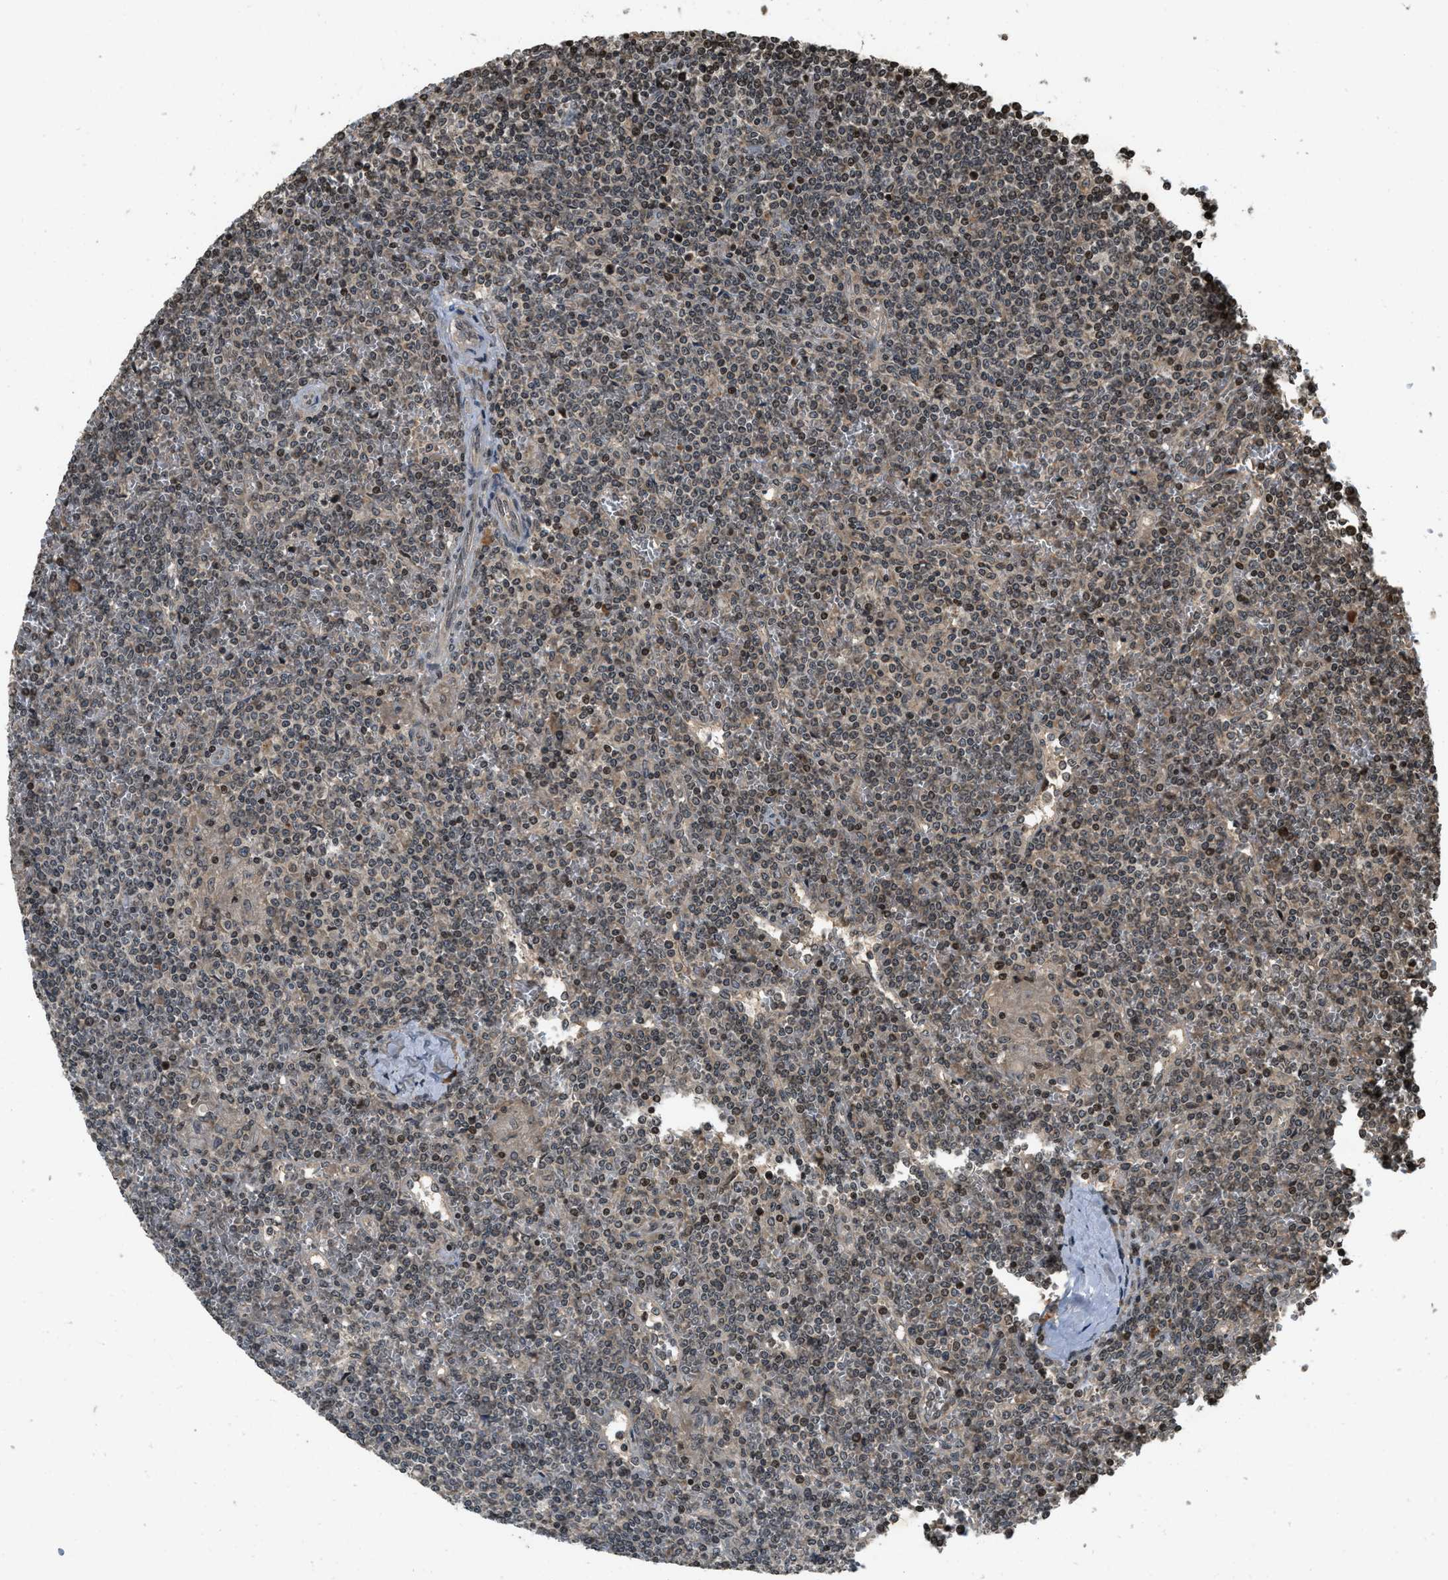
{"staining": {"intensity": "moderate", "quantity": ">75%", "location": "cytoplasmic/membranous,nuclear"}, "tissue": "lymphoma", "cell_type": "Tumor cells", "image_type": "cancer", "snomed": [{"axis": "morphology", "description": "Malignant lymphoma, non-Hodgkin's type, Low grade"}, {"axis": "topography", "description": "Spleen"}], "caption": "DAB immunohistochemical staining of human lymphoma exhibits moderate cytoplasmic/membranous and nuclear protein expression in approximately >75% of tumor cells.", "gene": "SIAH1", "patient": {"sex": "female", "age": 19}}